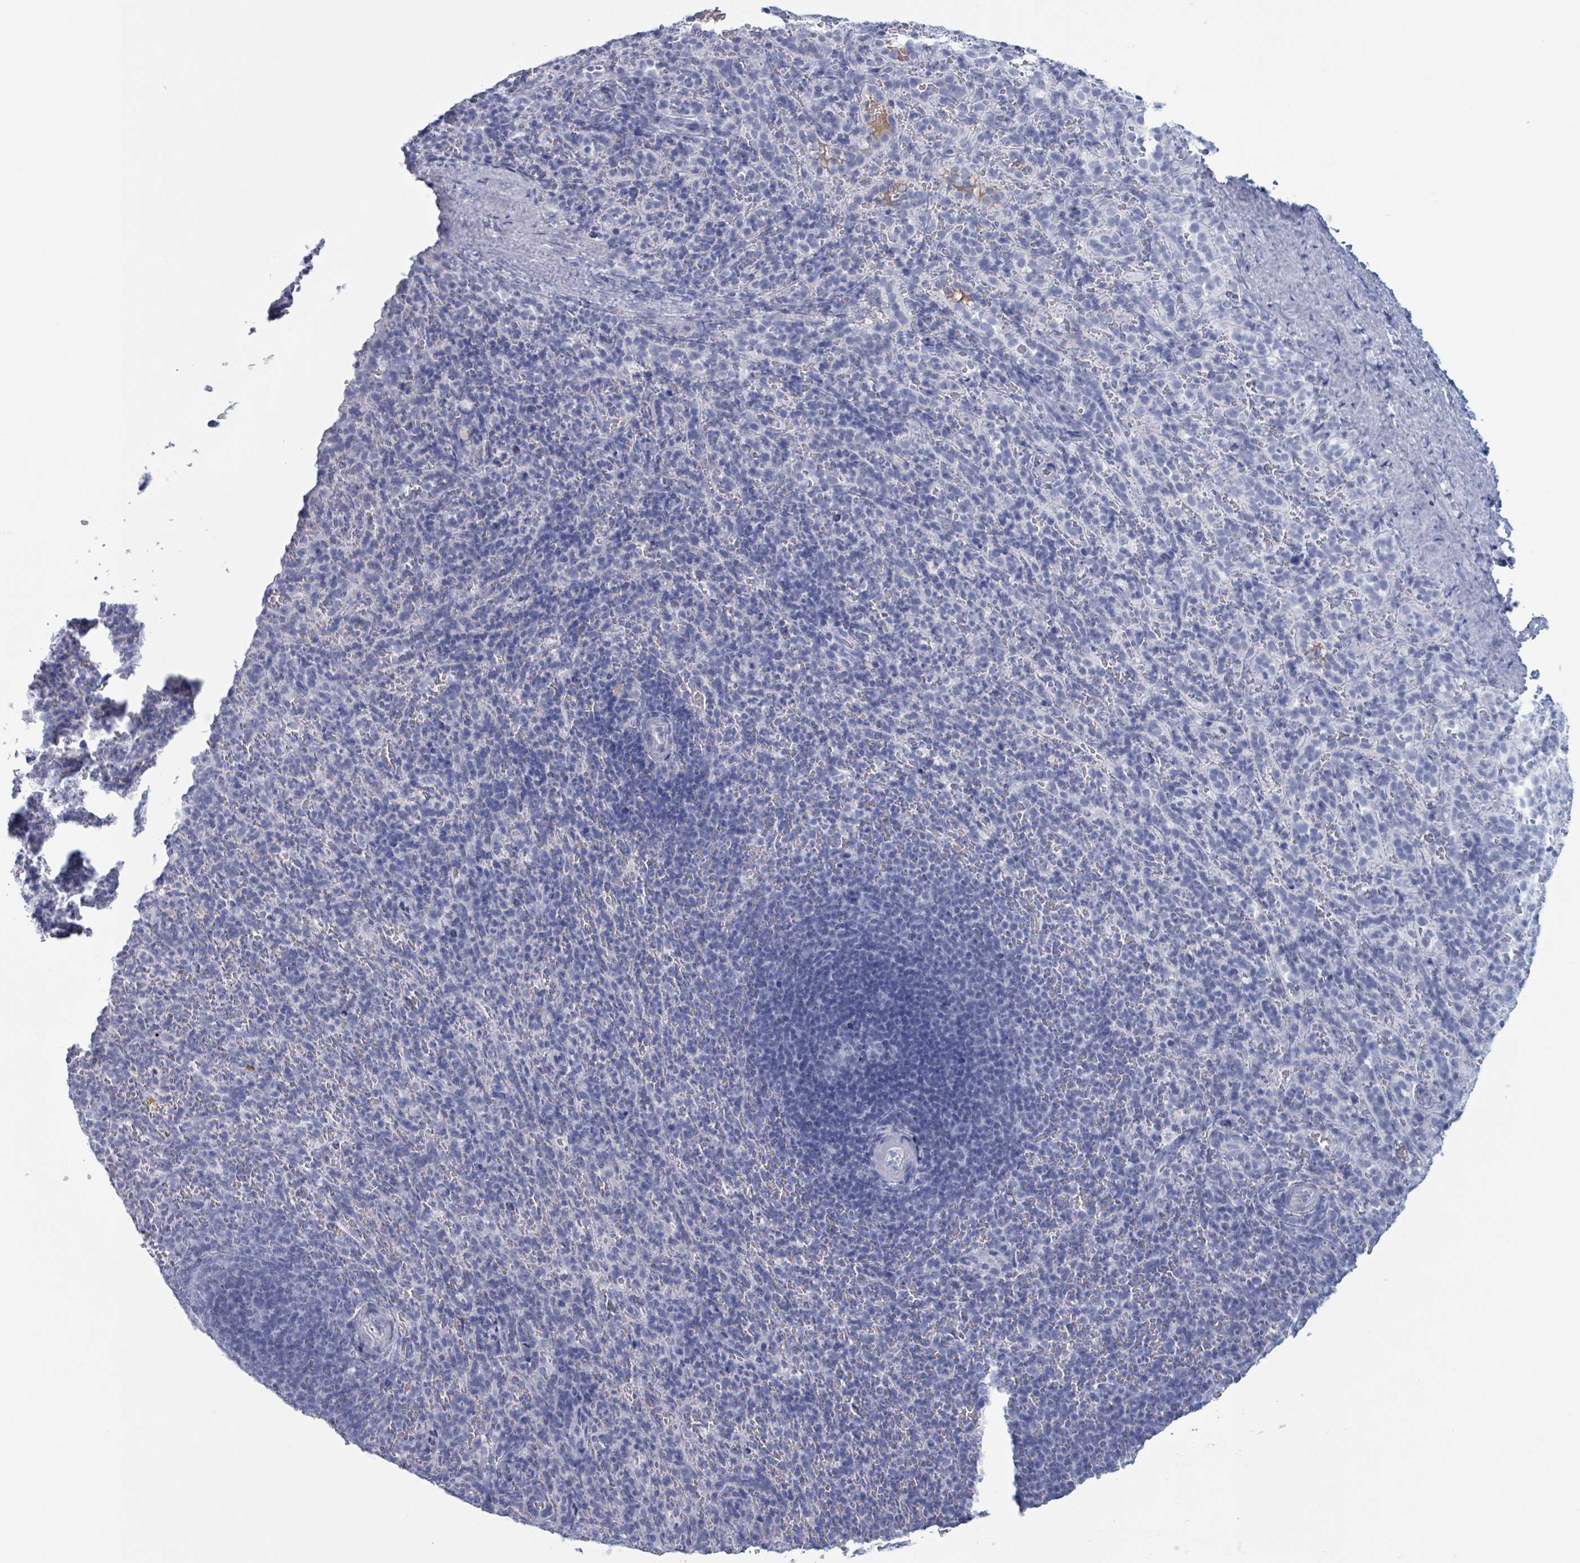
{"staining": {"intensity": "negative", "quantity": "none", "location": "none"}, "tissue": "spleen", "cell_type": "Cells in red pulp", "image_type": "normal", "snomed": [{"axis": "morphology", "description": "Normal tissue, NOS"}, {"axis": "topography", "description": "Spleen"}], "caption": "Immunohistochemical staining of normal spleen reveals no significant staining in cells in red pulp. The staining is performed using DAB brown chromogen with nuclei counter-stained in using hematoxylin.", "gene": "KLK4", "patient": {"sex": "female", "age": 21}}